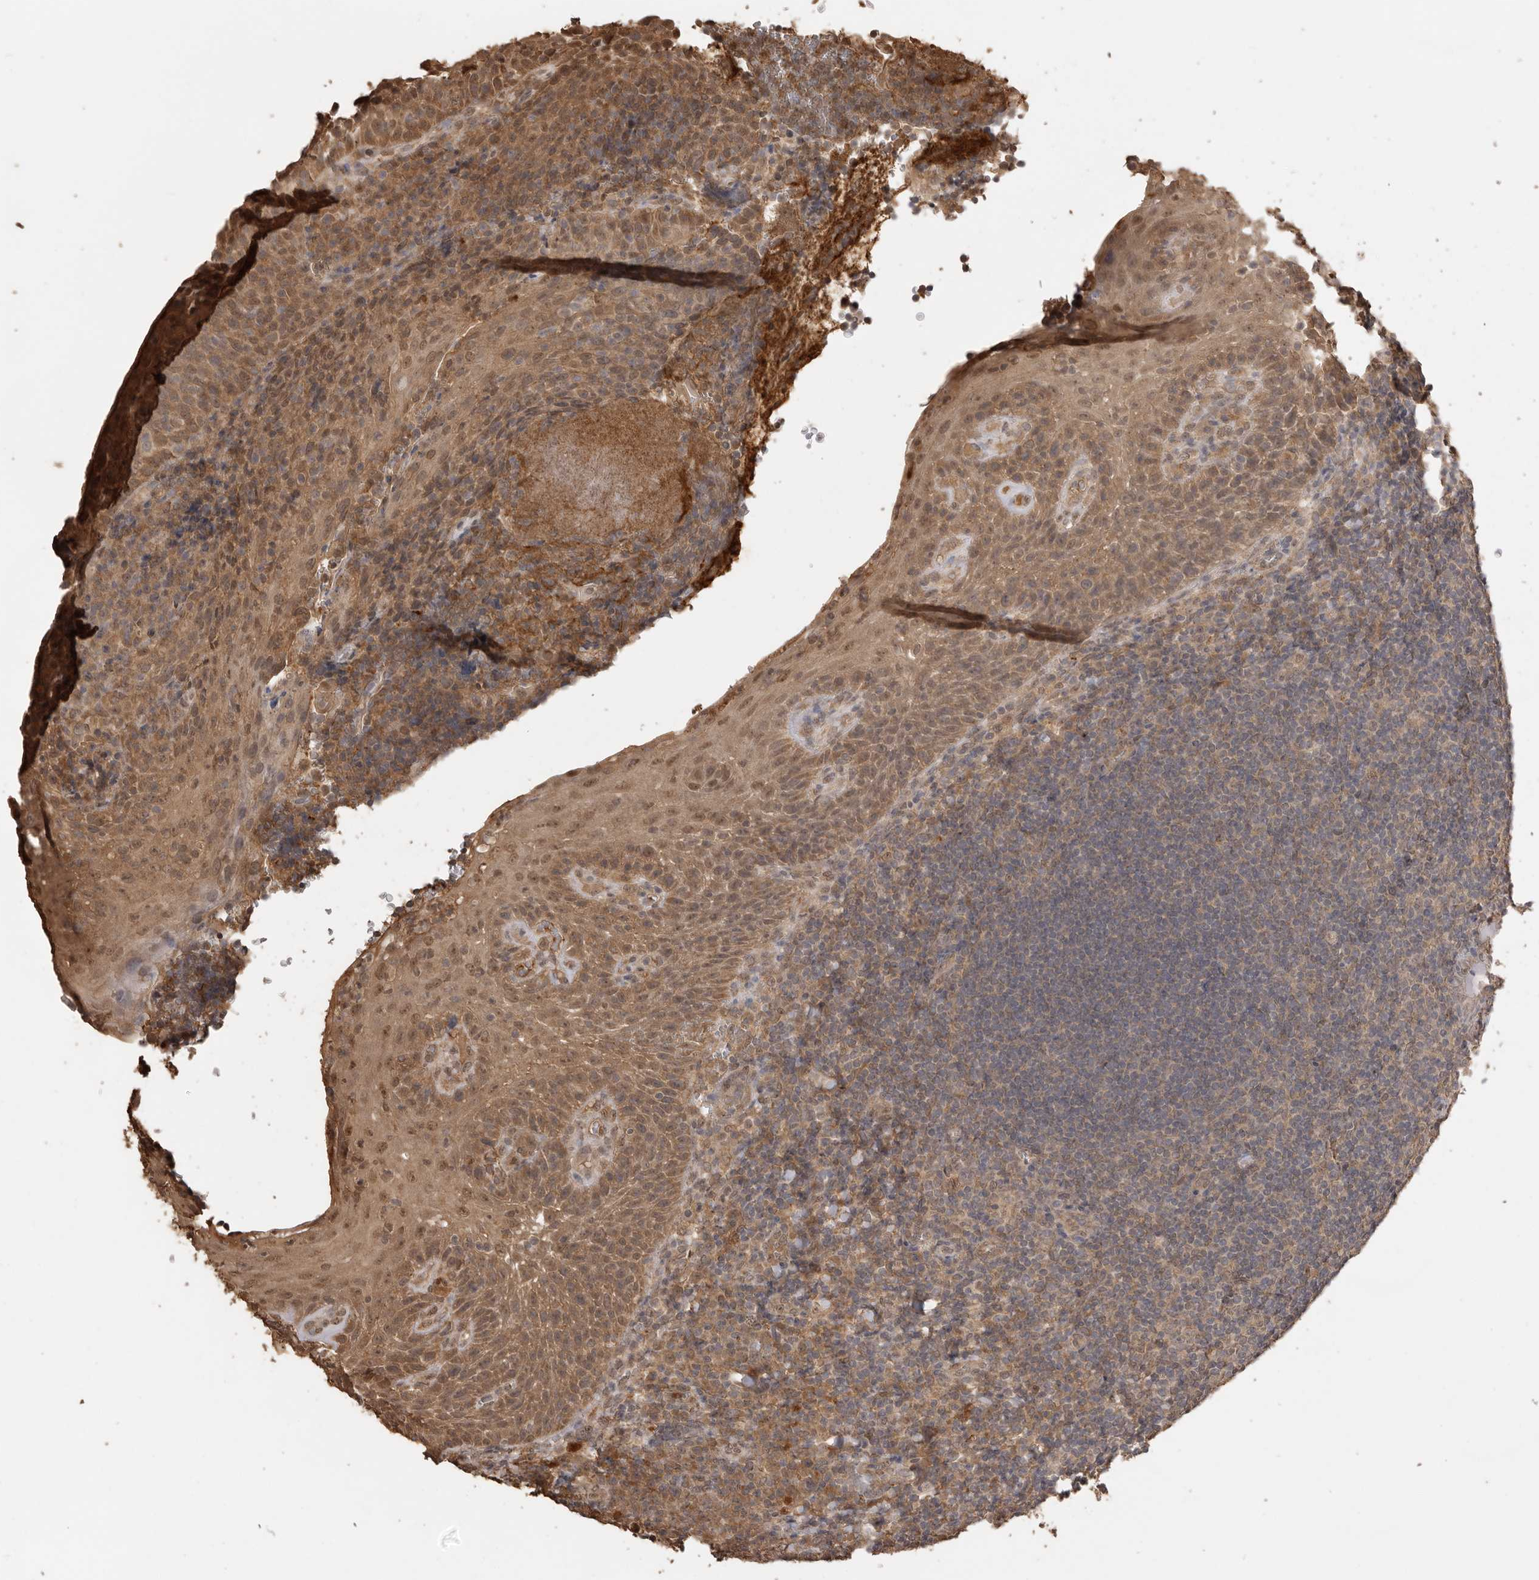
{"staining": {"intensity": "moderate", "quantity": ">75%", "location": "cytoplasmic/membranous"}, "tissue": "tonsil", "cell_type": "Germinal center cells", "image_type": "normal", "snomed": [{"axis": "morphology", "description": "Normal tissue, NOS"}, {"axis": "topography", "description": "Tonsil"}], "caption": "Tonsil was stained to show a protein in brown. There is medium levels of moderate cytoplasmic/membranous positivity in approximately >75% of germinal center cells. (DAB (3,3'-diaminobenzidine) IHC with brightfield microscopy, high magnification).", "gene": "JAG2", "patient": {"sex": "male", "age": 37}}